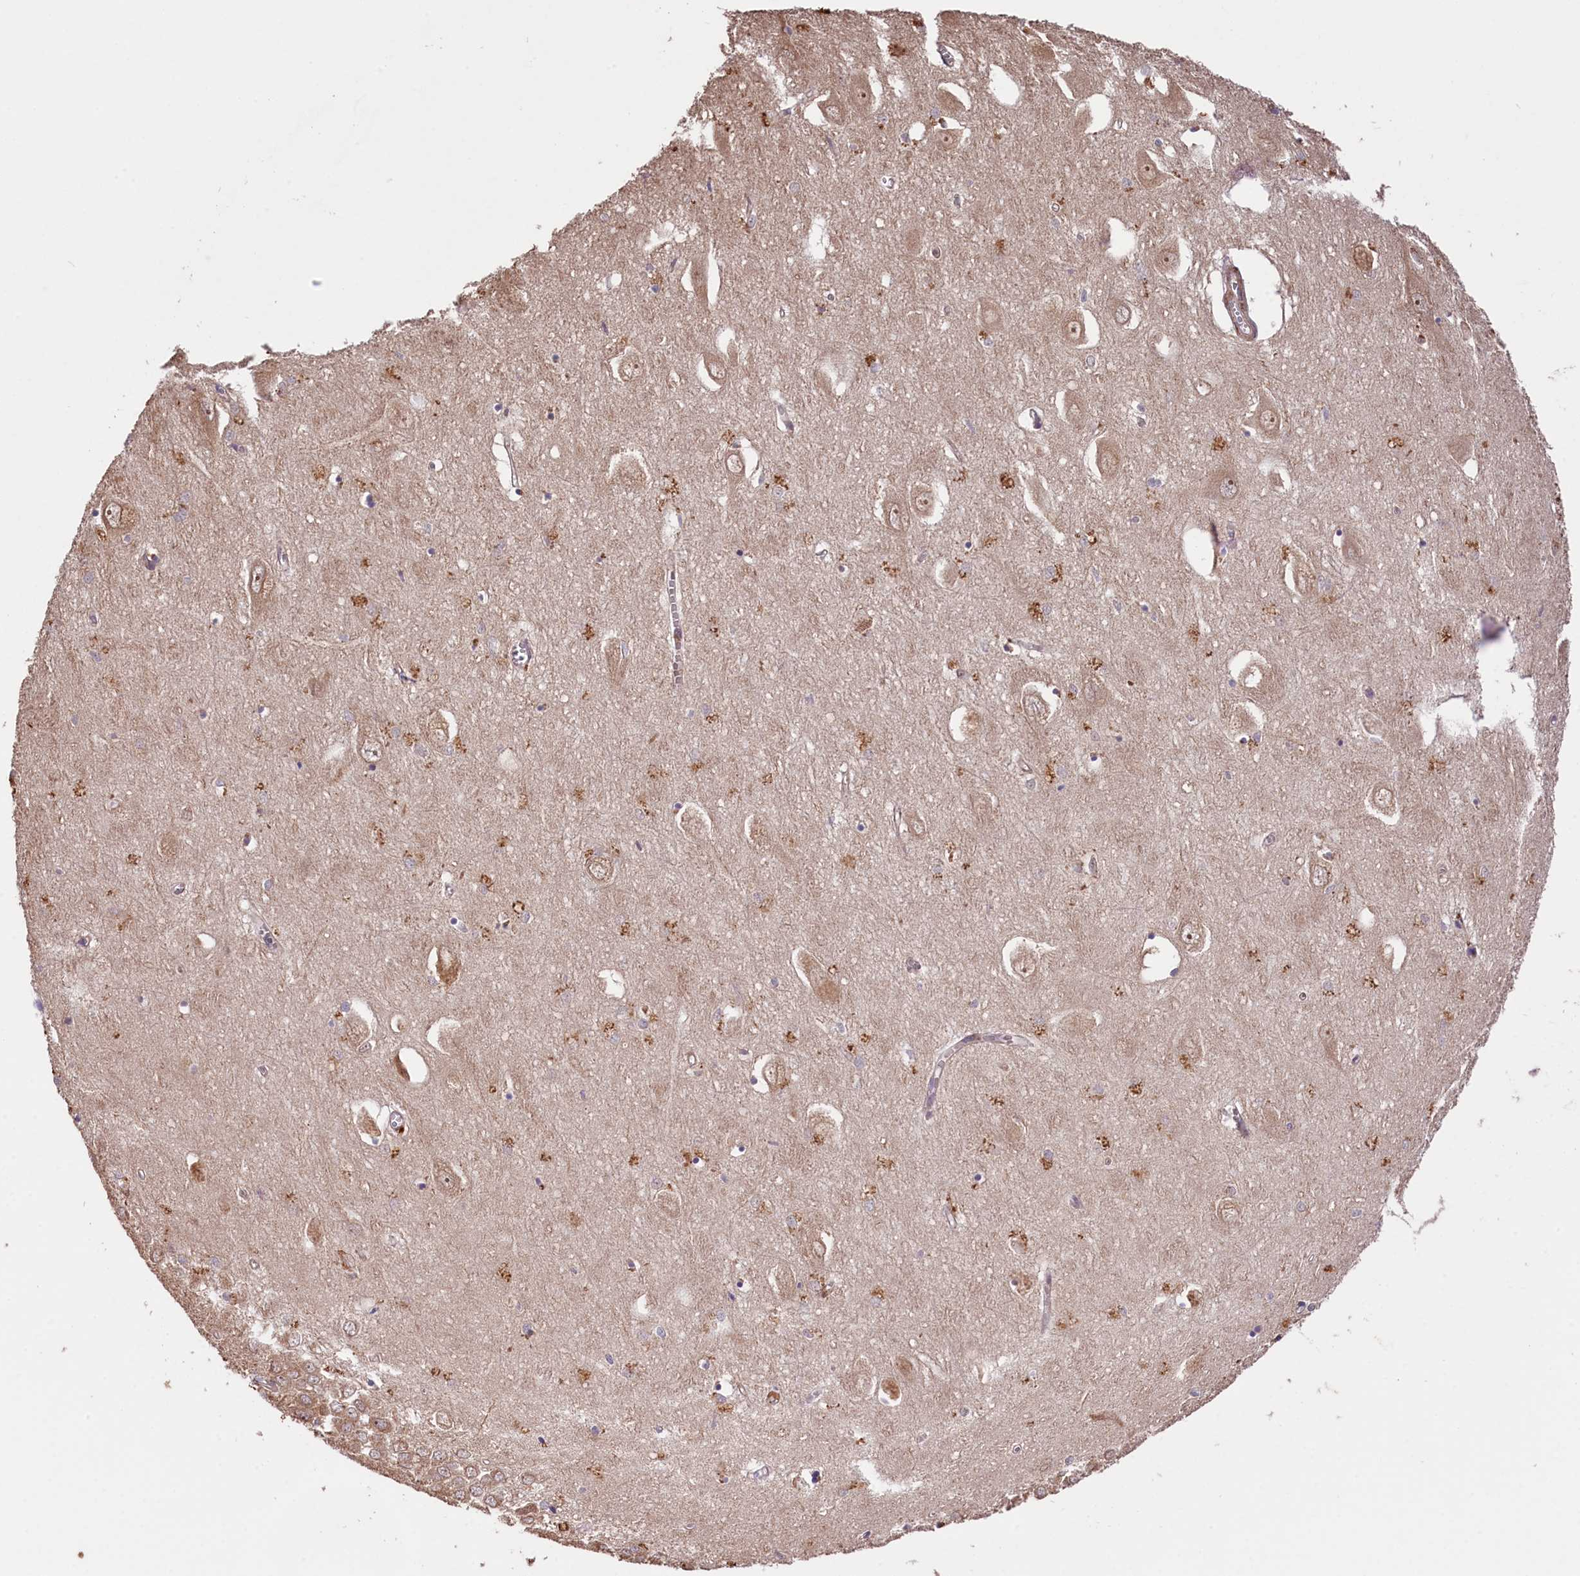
{"staining": {"intensity": "weak", "quantity": "<25%", "location": "cytoplasmic/membranous"}, "tissue": "hippocampus", "cell_type": "Glial cells", "image_type": "normal", "snomed": [{"axis": "morphology", "description": "Normal tissue, NOS"}, {"axis": "topography", "description": "Hippocampus"}], "caption": "High magnification brightfield microscopy of unremarkable hippocampus stained with DAB (3,3'-diaminobenzidine) (brown) and counterstained with hematoxylin (blue): glial cells show no significant staining. Brightfield microscopy of immunohistochemistry (IHC) stained with DAB (brown) and hematoxylin (blue), captured at high magnification.", "gene": "DNAJB9", "patient": {"sex": "female", "age": 64}}